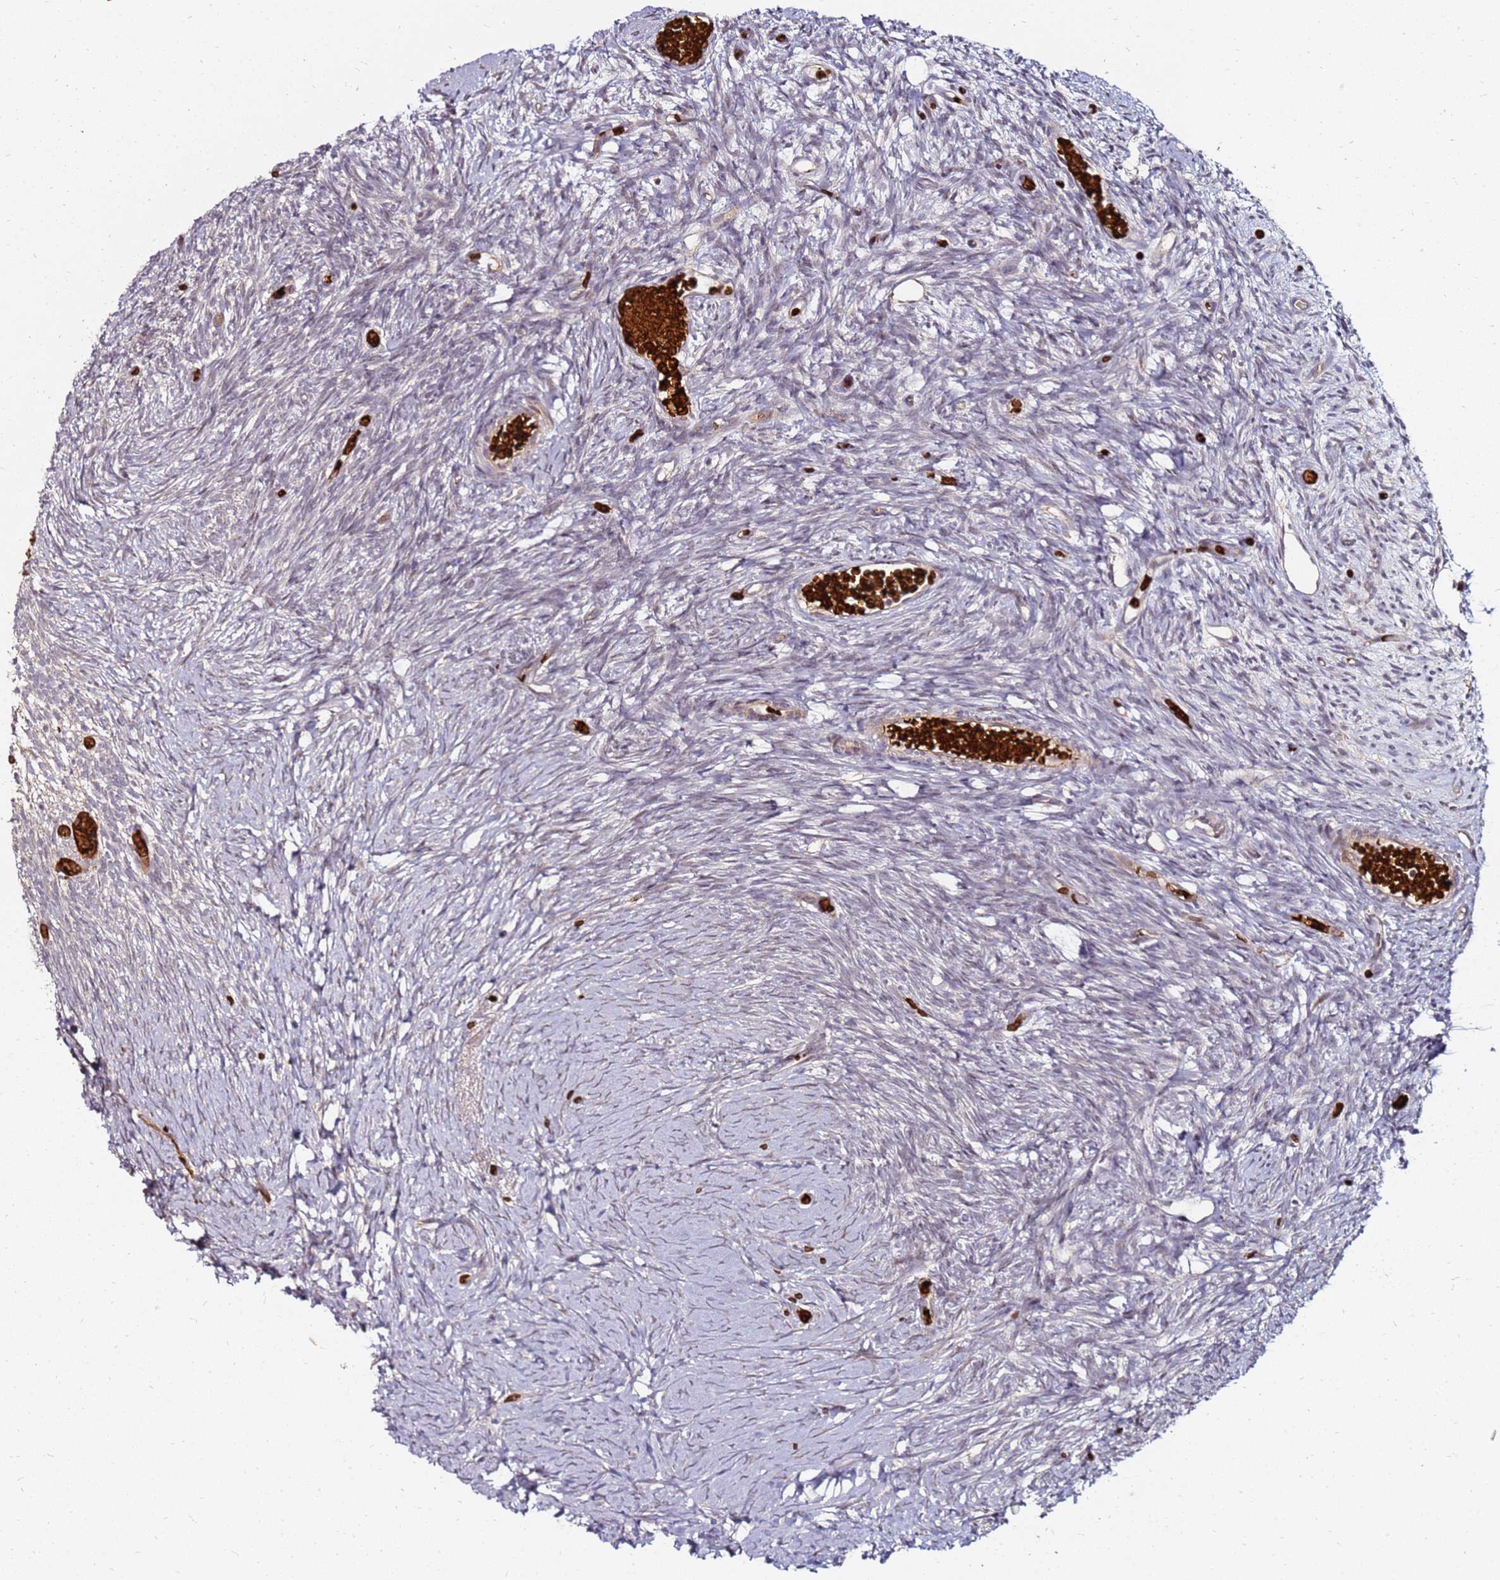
{"staining": {"intensity": "moderate", "quantity": "<25%", "location": "nuclear"}, "tissue": "ovary", "cell_type": "Ovarian stroma cells", "image_type": "normal", "snomed": [{"axis": "morphology", "description": "Normal tissue, NOS"}, {"axis": "topography", "description": "Ovary"}], "caption": "Protein staining by immunohistochemistry shows moderate nuclear staining in about <25% of ovarian stroma cells in benign ovary.", "gene": "RNF11", "patient": {"sex": "female", "age": 39}}